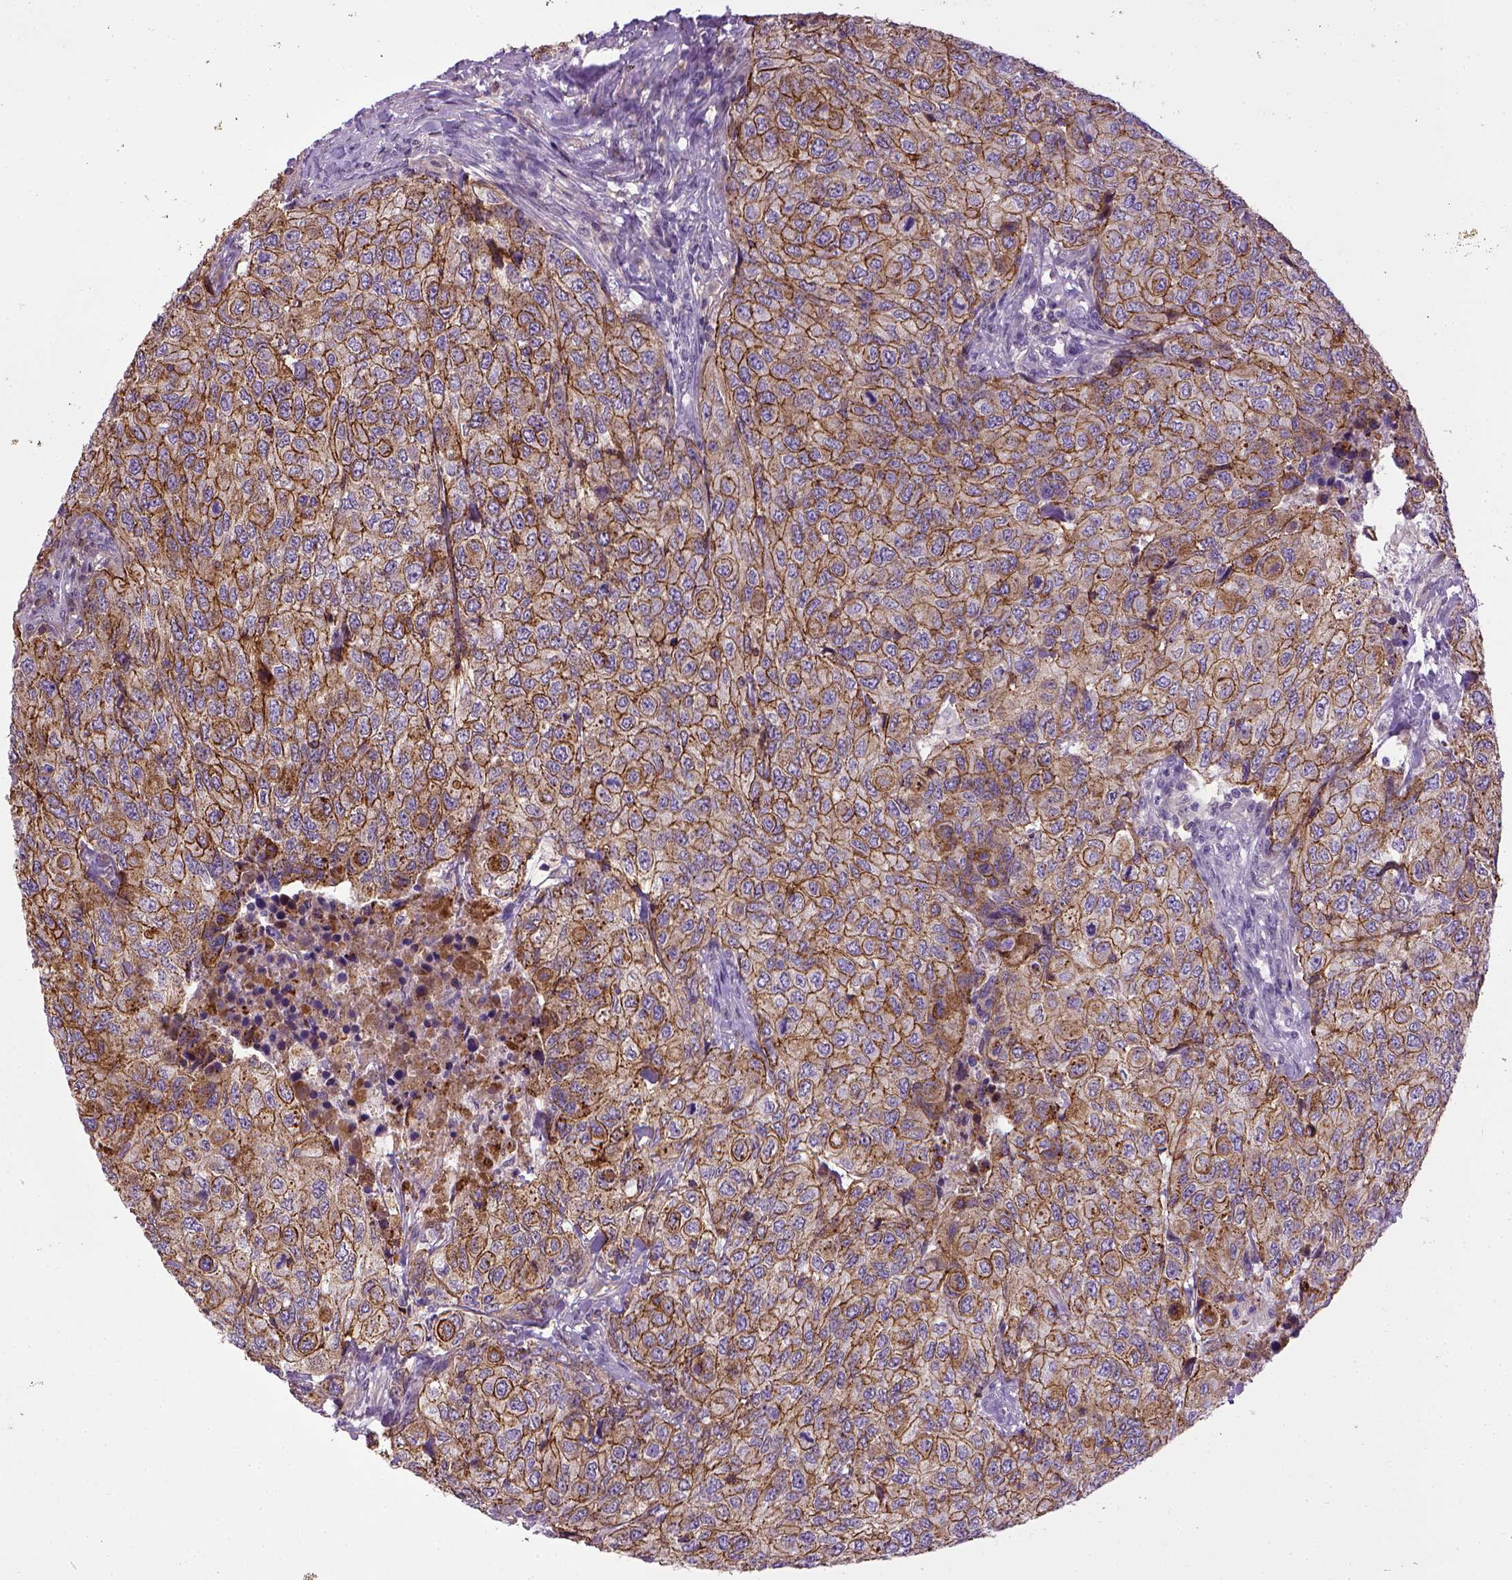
{"staining": {"intensity": "strong", "quantity": ">75%", "location": "cytoplasmic/membranous"}, "tissue": "urothelial cancer", "cell_type": "Tumor cells", "image_type": "cancer", "snomed": [{"axis": "morphology", "description": "Urothelial carcinoma, High grade"}, {"axis": "topography", "description": "Urinary bladder"}], "caption": "Immunohistochemistry histopathology image of neoplastic tissue: urothelial cancer stained using IHC demonstrates high levels of strong protein expression localized specifically in the cytoplasmic/membranous of tumor cells, appearing as a cytoplasmic/membranous brown color.", "gene": "CDH1", "patient": {"sex": "female", "age": 78}}